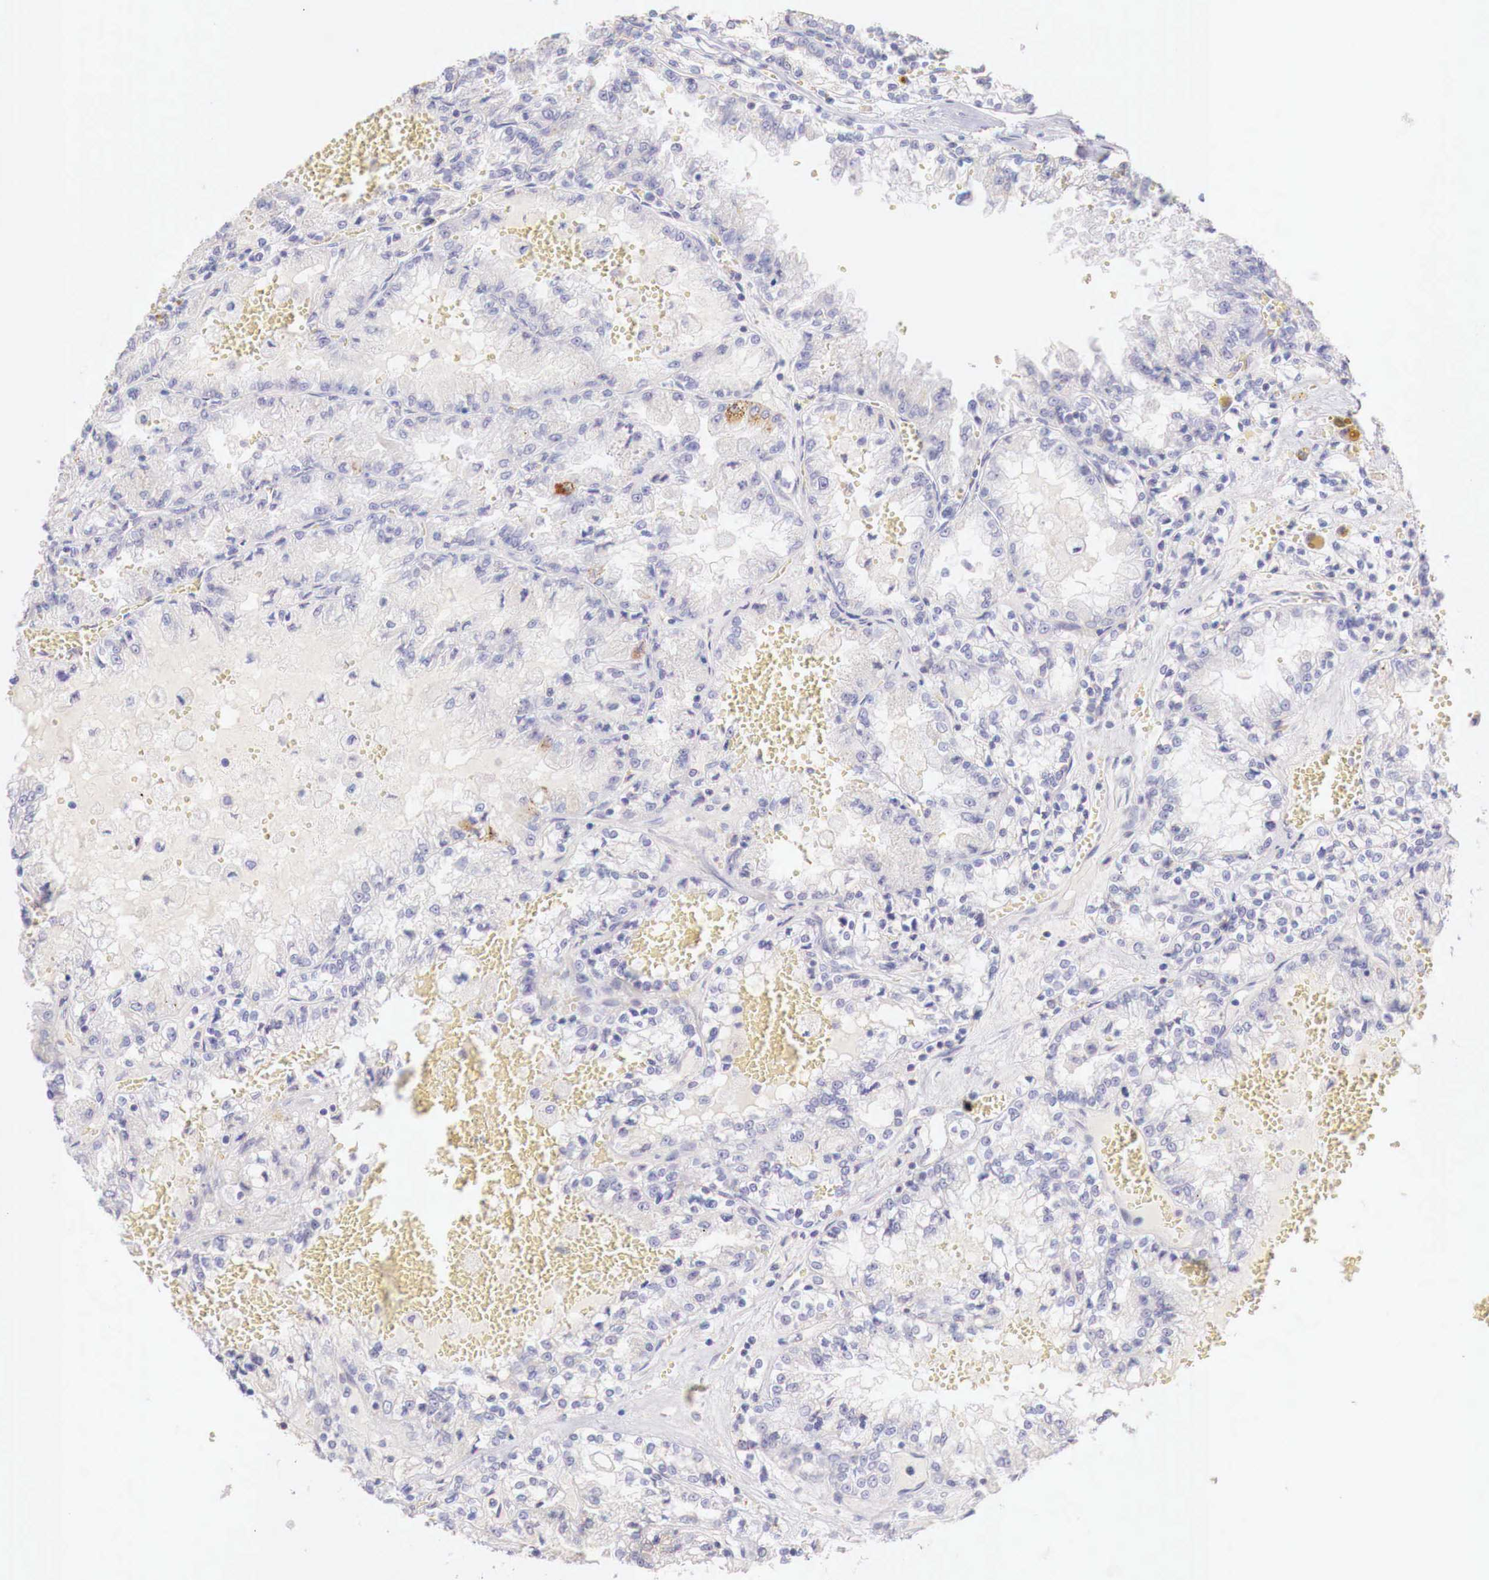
{"staining": {"intensity": "weak", "quantity": "<25%", "location": "cytoplasmic/membranous"}, "tissue": "renal cancer", "cell_type": "Tumor cells", "image_type": "cancer", "snomed": [{"axis": "morphology", "description": "Adenocarcinoma, NOS"}, {"axis": "topography", "description": "Kidney"}], "caption": "Protein analysis of adenocarcinoma (renal) exhibits no significant expression in tumor cells.", "gene": "IDH3G", "patient": {"sex": "female", "age": 56}}